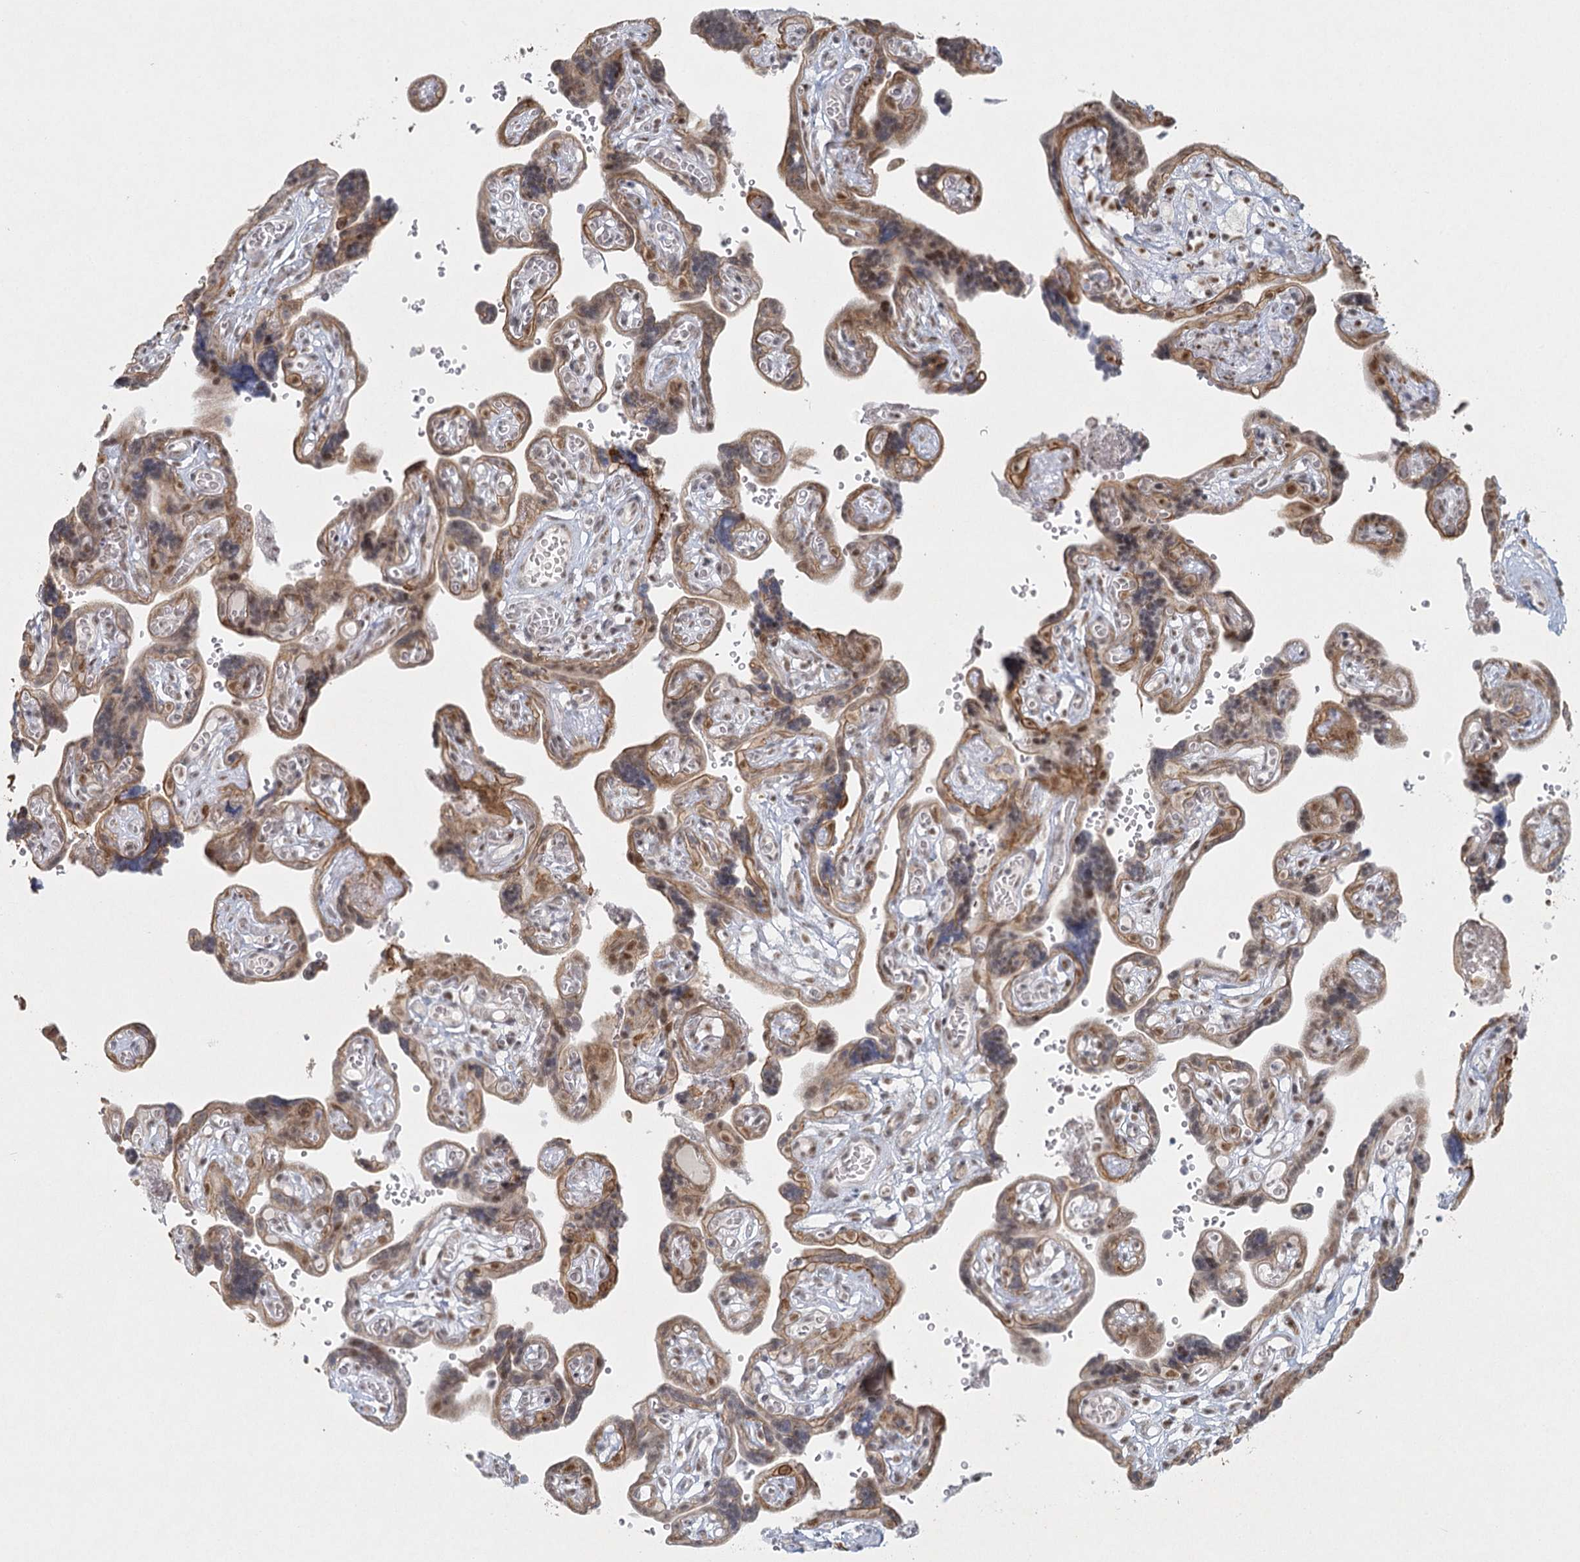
{"staining": {"intensity": "moderate", "quantity": ">75%", "location": "nuclear"}, "tissue": "placenta", "cell_type": "Decidual cells", "image_type": "normal", "snomed": [{"axis": "morphology", "description": "Normal tissue, NOS"}, {"axis": "topography", "description": "Placenta"}], "caption": "Protein staining demonstrates moderate nuclear expression in approximately >75% of decidual cells in normal placenta. Immunohistochemistry (ihc) stains the protein in brown and the nuclei are stained blue.", "gene": "U2SURP", "patient": {"sex": "female", "age": 30}}